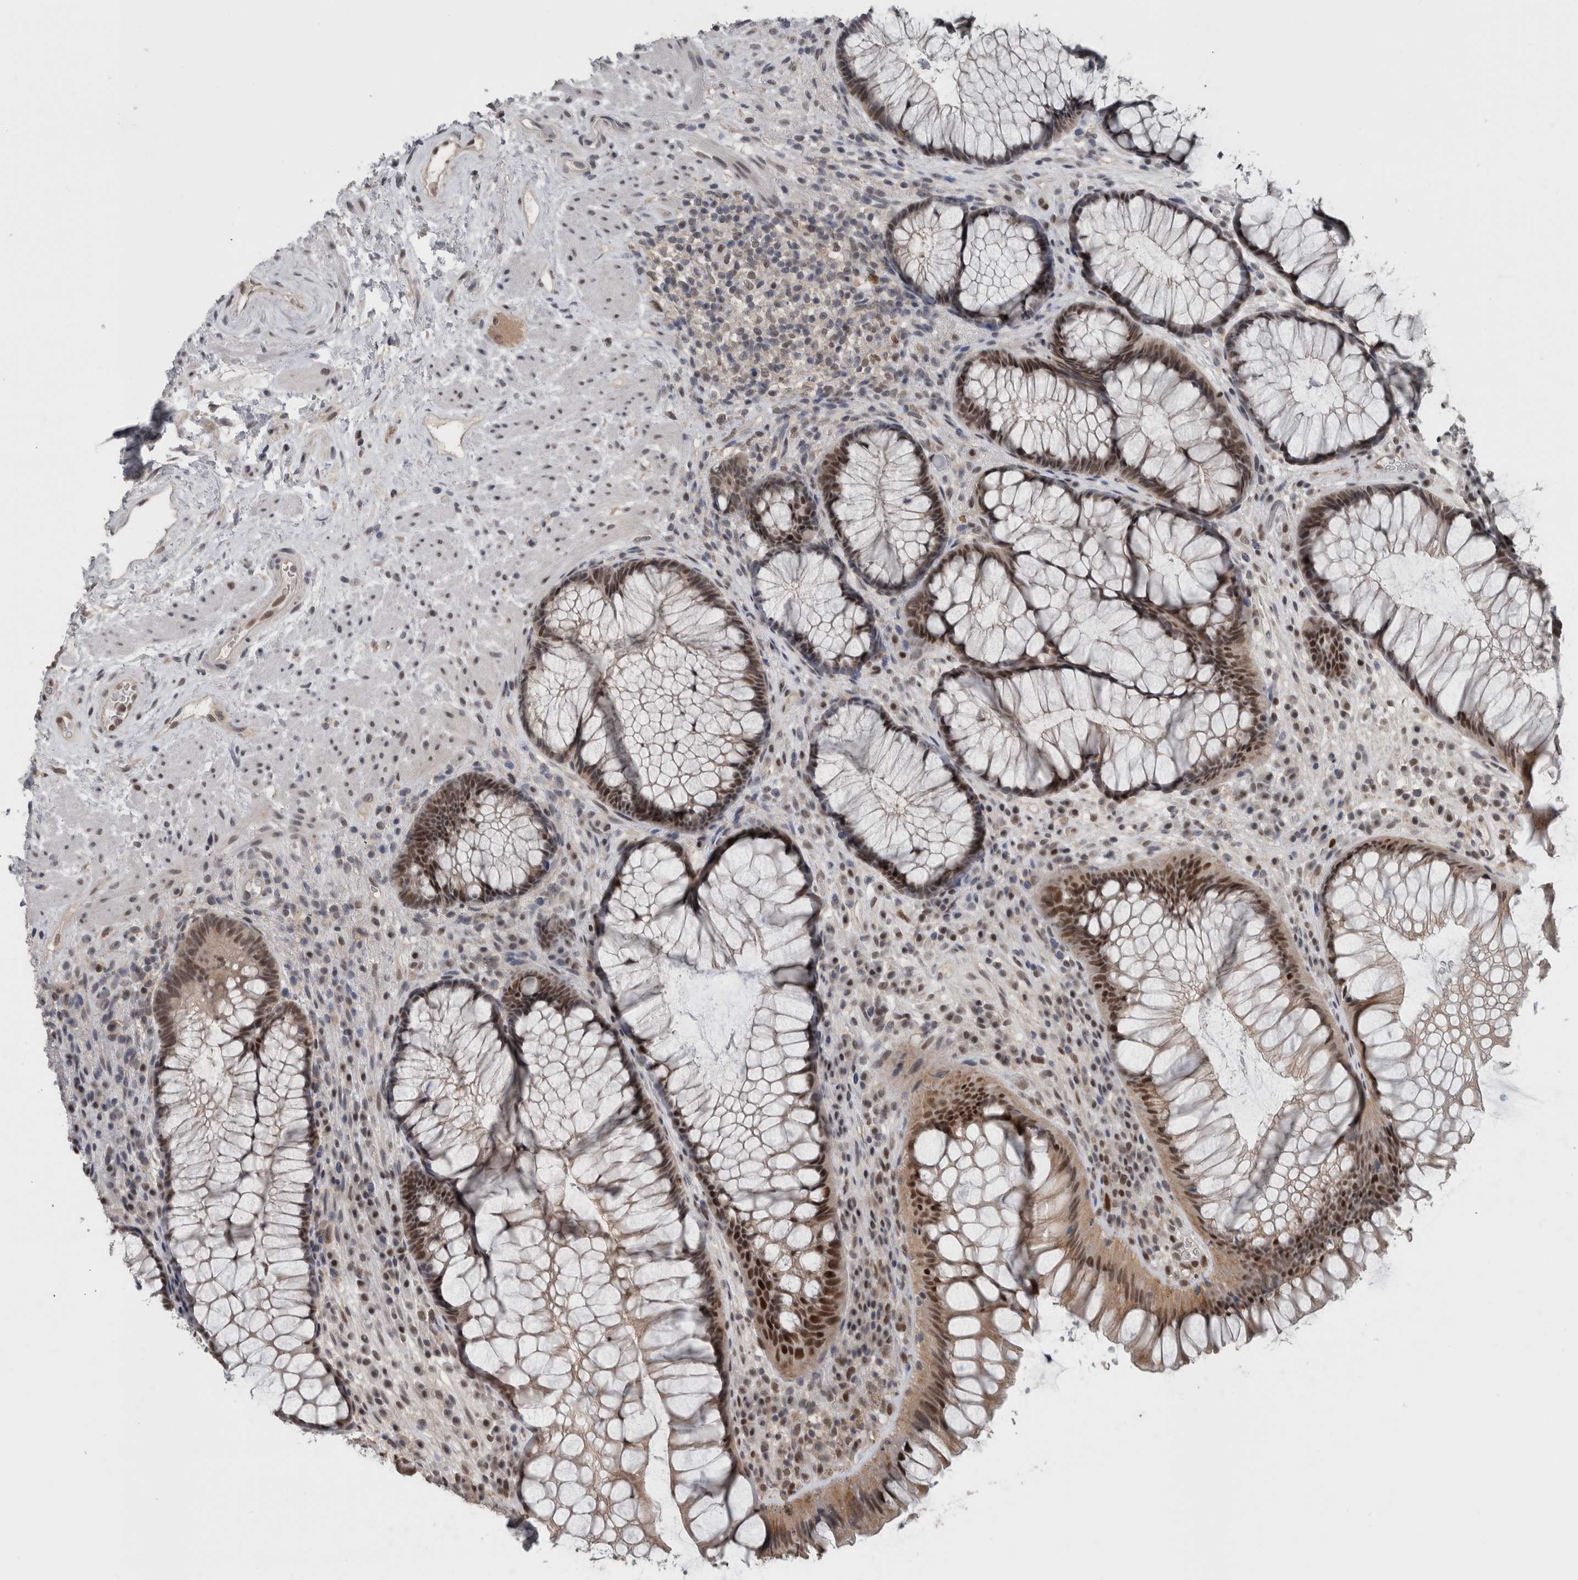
{"staining": {"intensity": "moderate", "quantity": ">75%", "location": "nuclear"}, "tissue": "rectum", "cell_type": "Glandular cells", "image_type": "normal", "snomed": [{"axis": "morphology", "description": "Normal tissue, NOS"}, {"axis": "topography", "description": "Rectum"}], "caption": "A medium amount of moderate nuclear expression is identified in approximately >75% of glandular cells in unremarkable rectum.", "gene": "ZBTB21", "patient": {"sex": "male", "age": 51}}